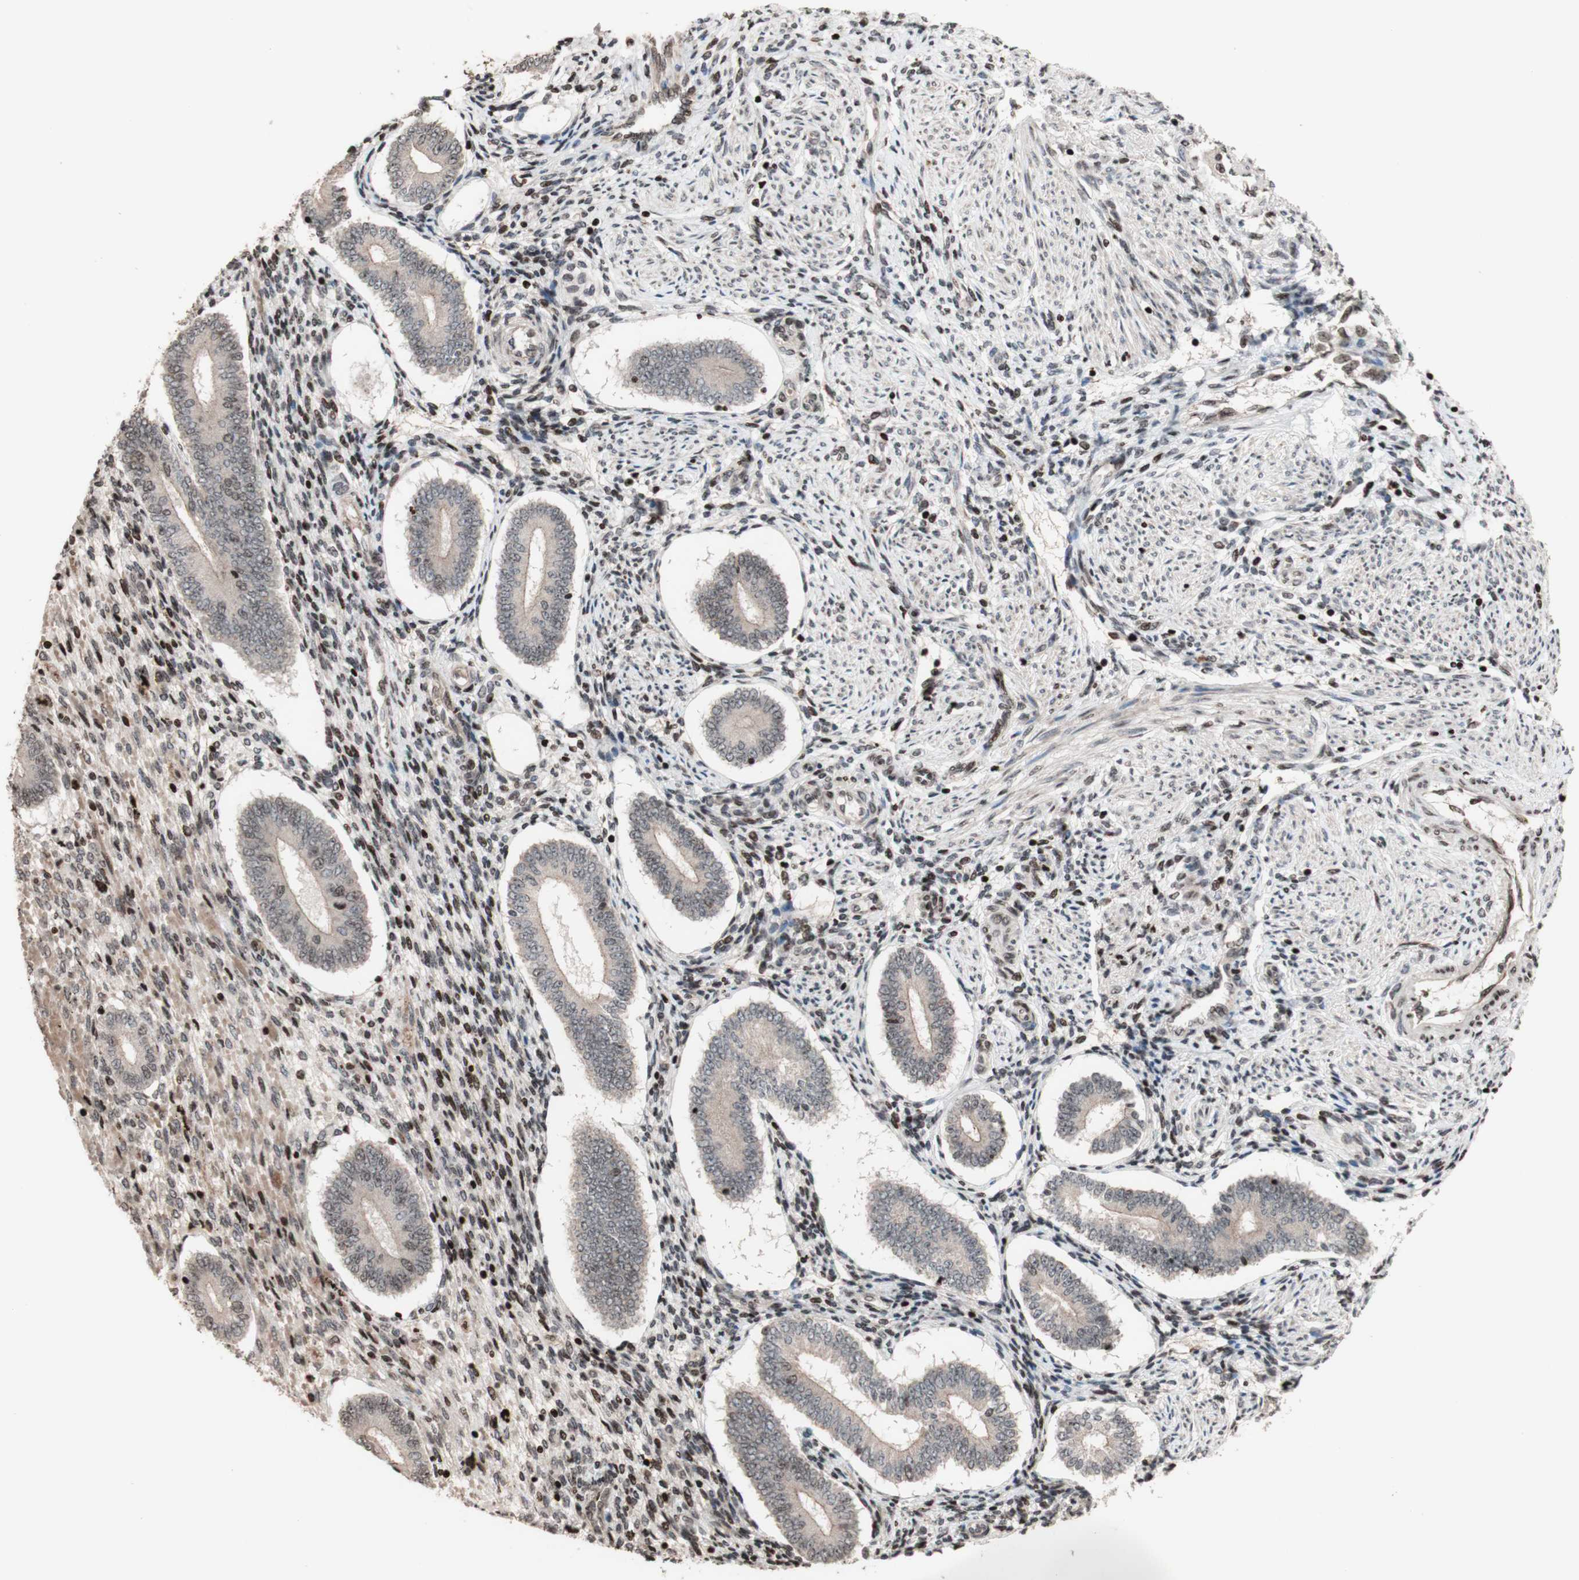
{"staining": {"intensity": "strong", "quantity": "<25%", "location": "nuclear"}, "tissue": "endometrium", "cell_type": "Cells in endometrial stroma", "image_type": "normal", "snomed": [{"axis": "morphology", "description": "Normal tissue, NOS"}, {"axis": "topography", "description": "Endometrium"}], "caption": "Brown immunohistochemical staining in normal human endometrium shows strong nuclear positivity in about <25% of cells in endometrial stroma. The staining was performed using DAB to visualize the protein expression in brown, while the nuclei were stained in blue with hematoxylin (Magnification: 20x).", "gene": "POLA1", "patient": {"sex": "female", "age": 42}}